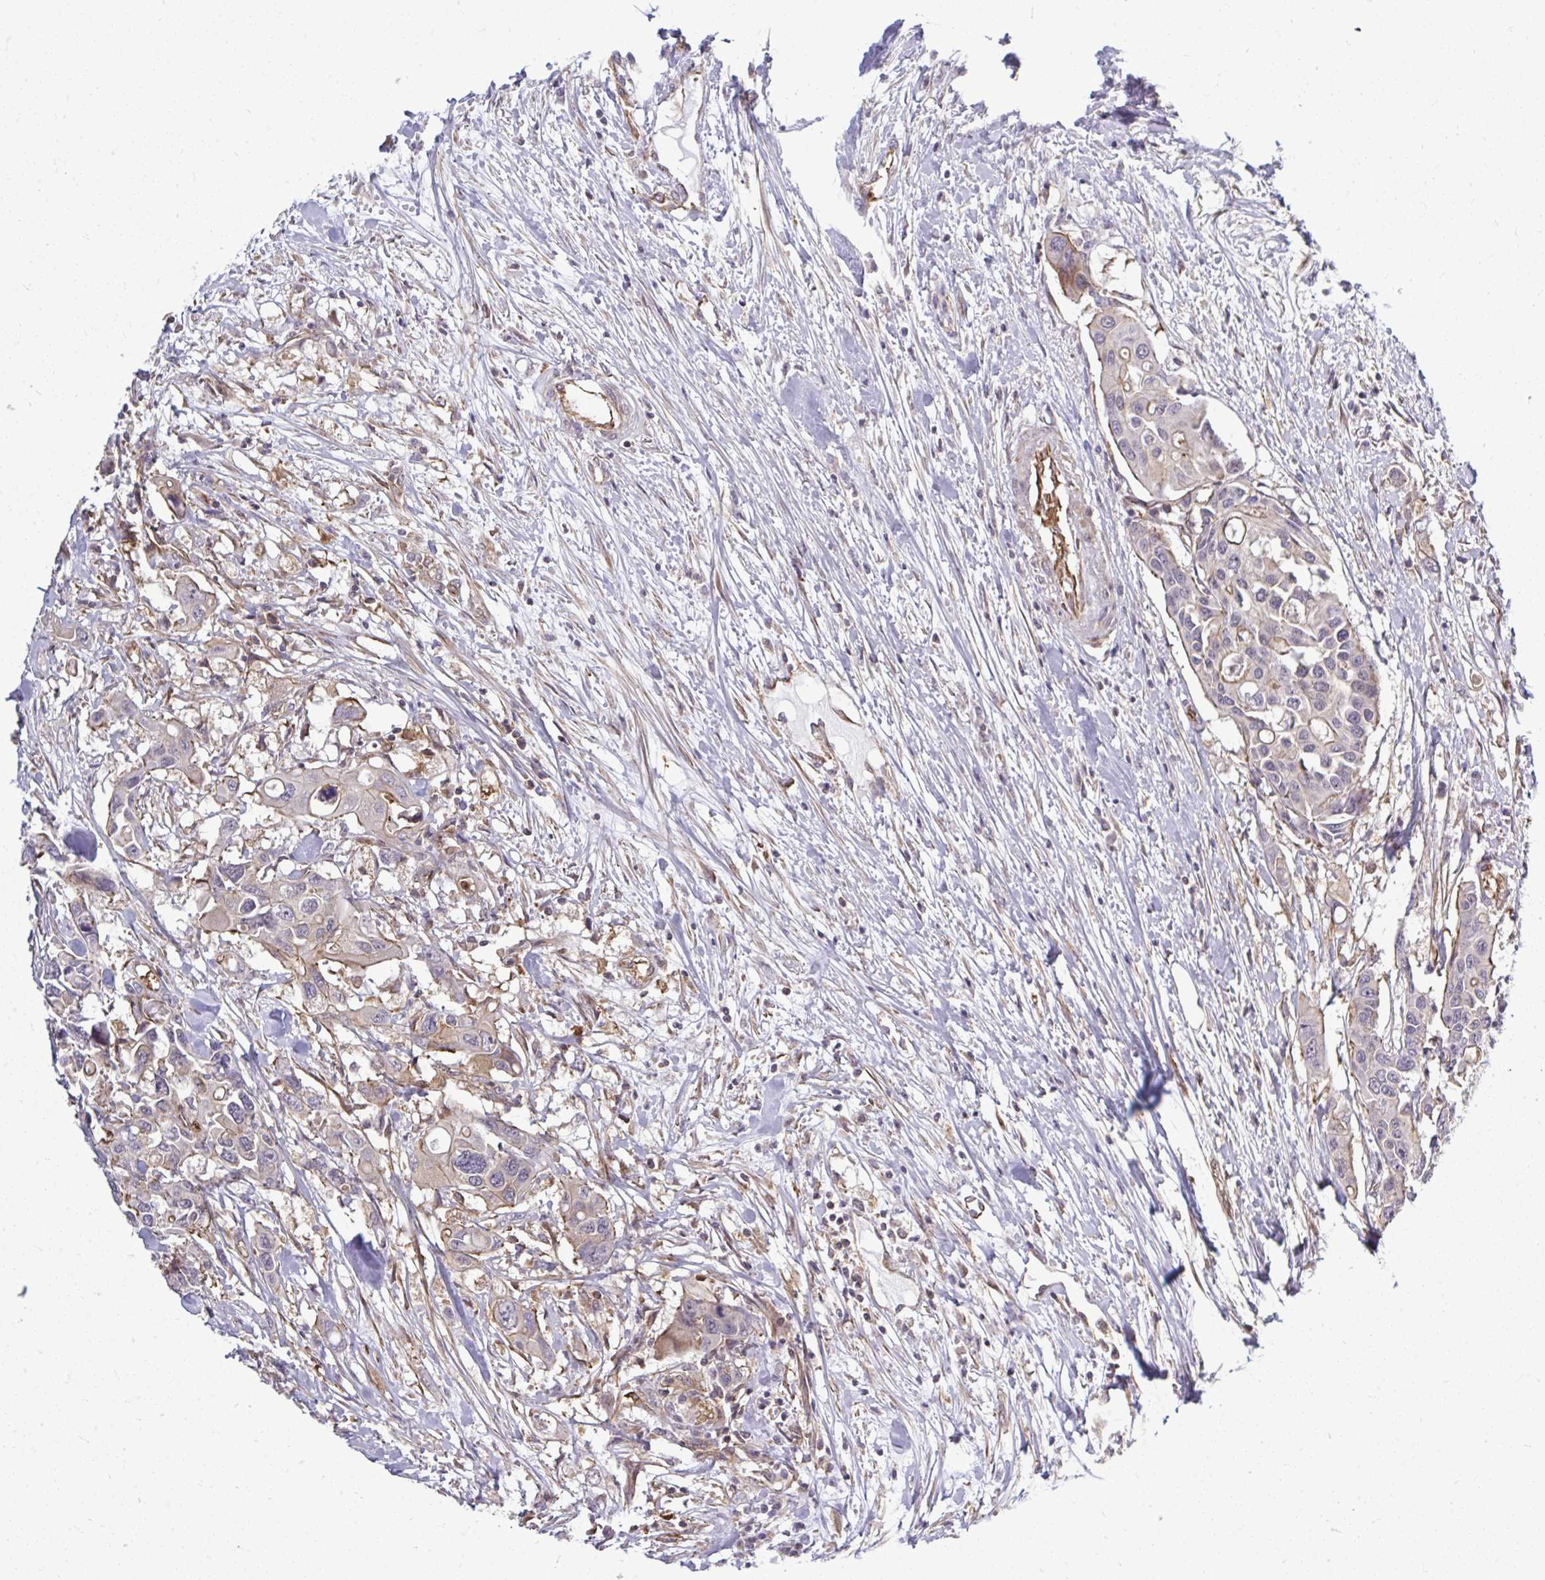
{"staining": {"intensity": "moderate", "quantity": "<25%", "location": "cytoplasmic/membranous"}, "tissue": "colorectal cancer", "cell_type": "Tumor cells", "image_type": "cancer", "snomed": [{"axis": "morphology", "description": "Adenocarcinoma, NOS"}, {"axis": "topography", "description": "Colon"}], "caption": "An image showing moderate cytoplasmic/membranous expression in about <25% of tumor cells in colorectal cancer (adenocarcinoma), as visualized by brown immunohistochemical staining.", "gene": "FUT10", "patient": {"sex": "male", "age": 77}}